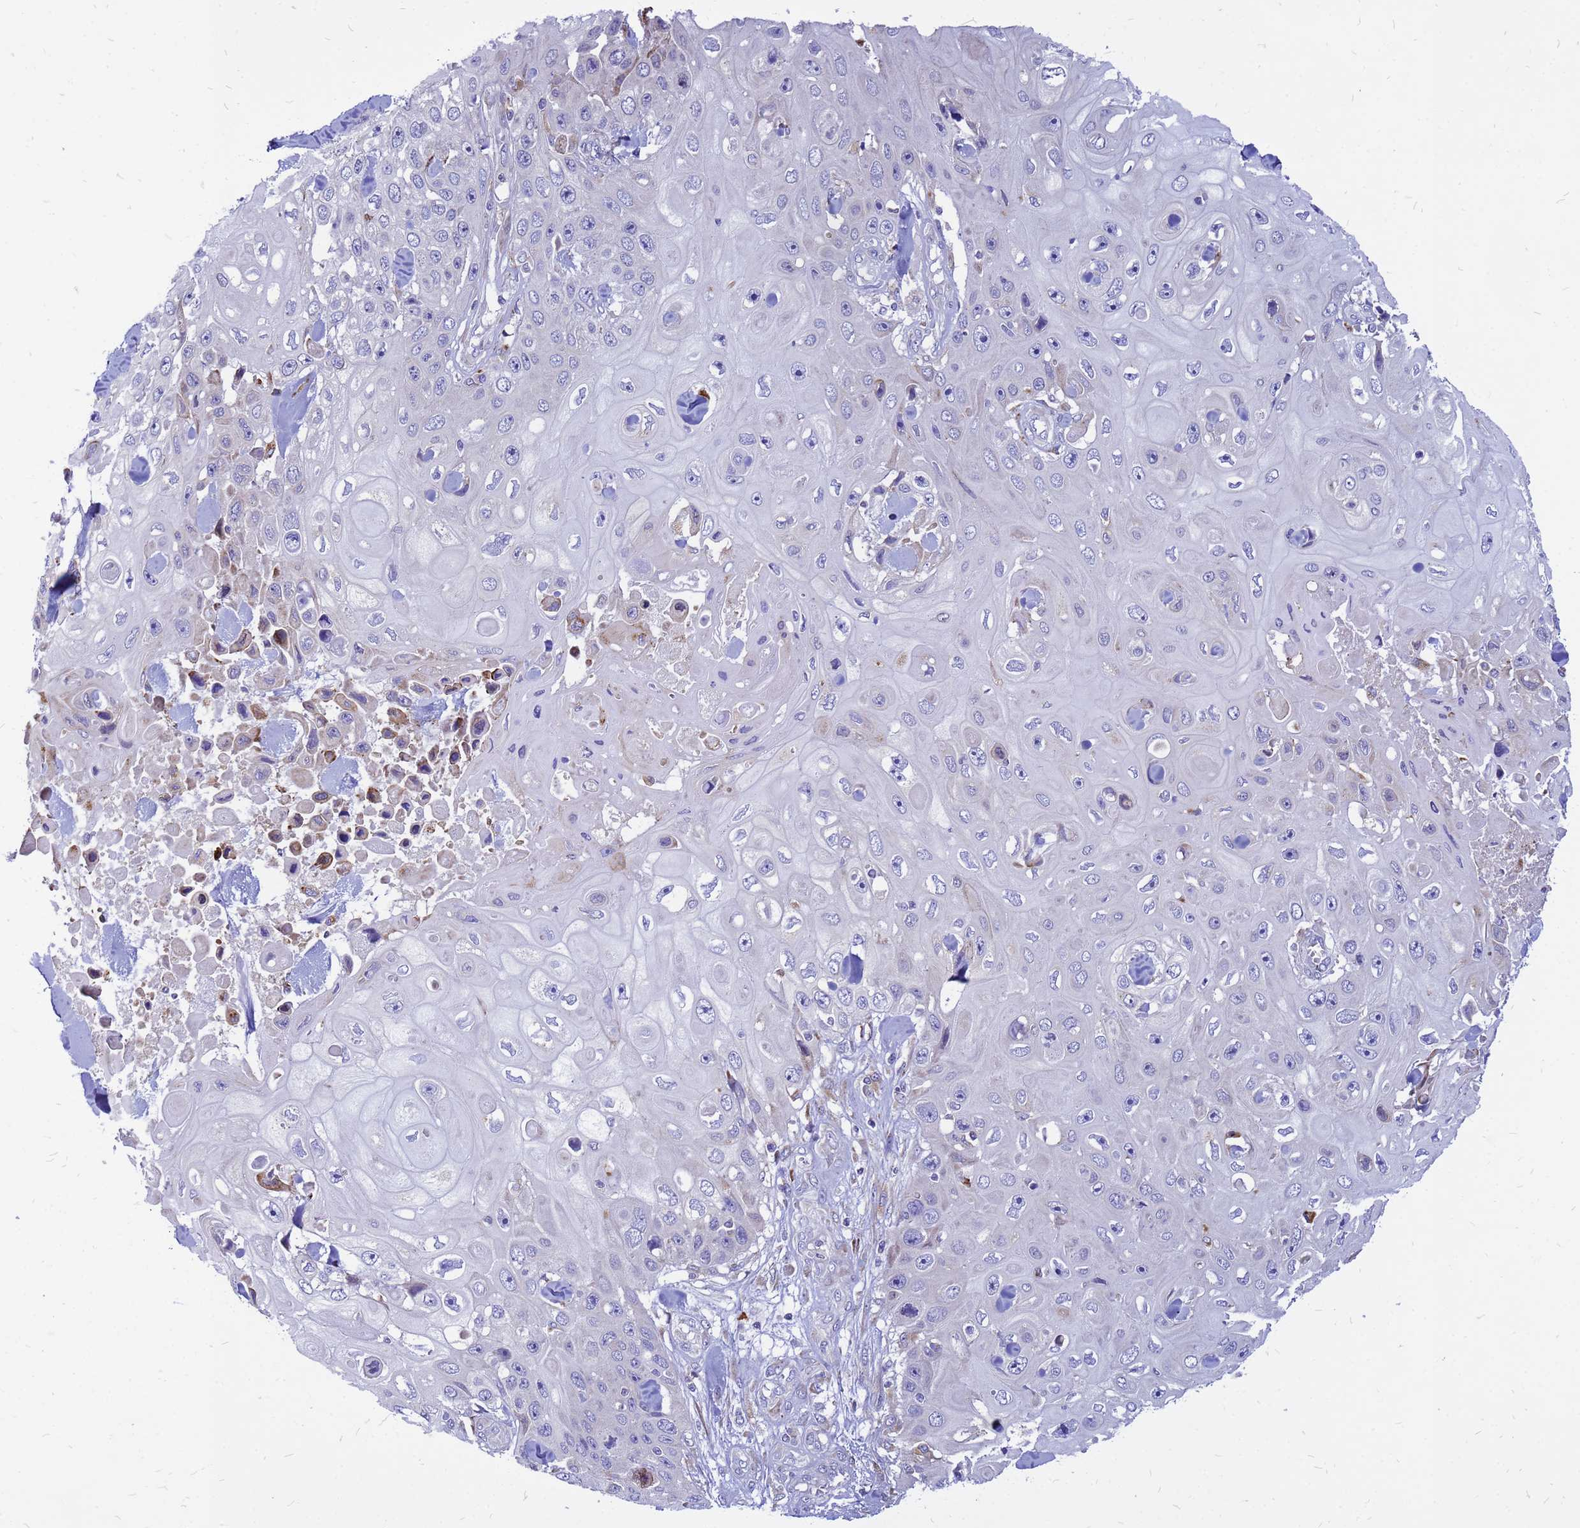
{"staining": {"intensity": "negative", "quantity": "none", "location": "none"}, "tissue": "skin cancer", "cell_type": "Tumor cells", "image_type": "cancer", "snomed": [{"axis": "morphology", "description": "Squamous cell carcinoma, NOS"}, {"axis": "topography", "description": "Skin"}], "caption": "IHC image of neoplastic tissue: human skin cancer stained with DAB (3,3'-diaminobenzidine) exhibits no significant protein positivity in tumor cells.", "gene": "FHIP1A", "patient": {"sex": "male", "age": 82}}